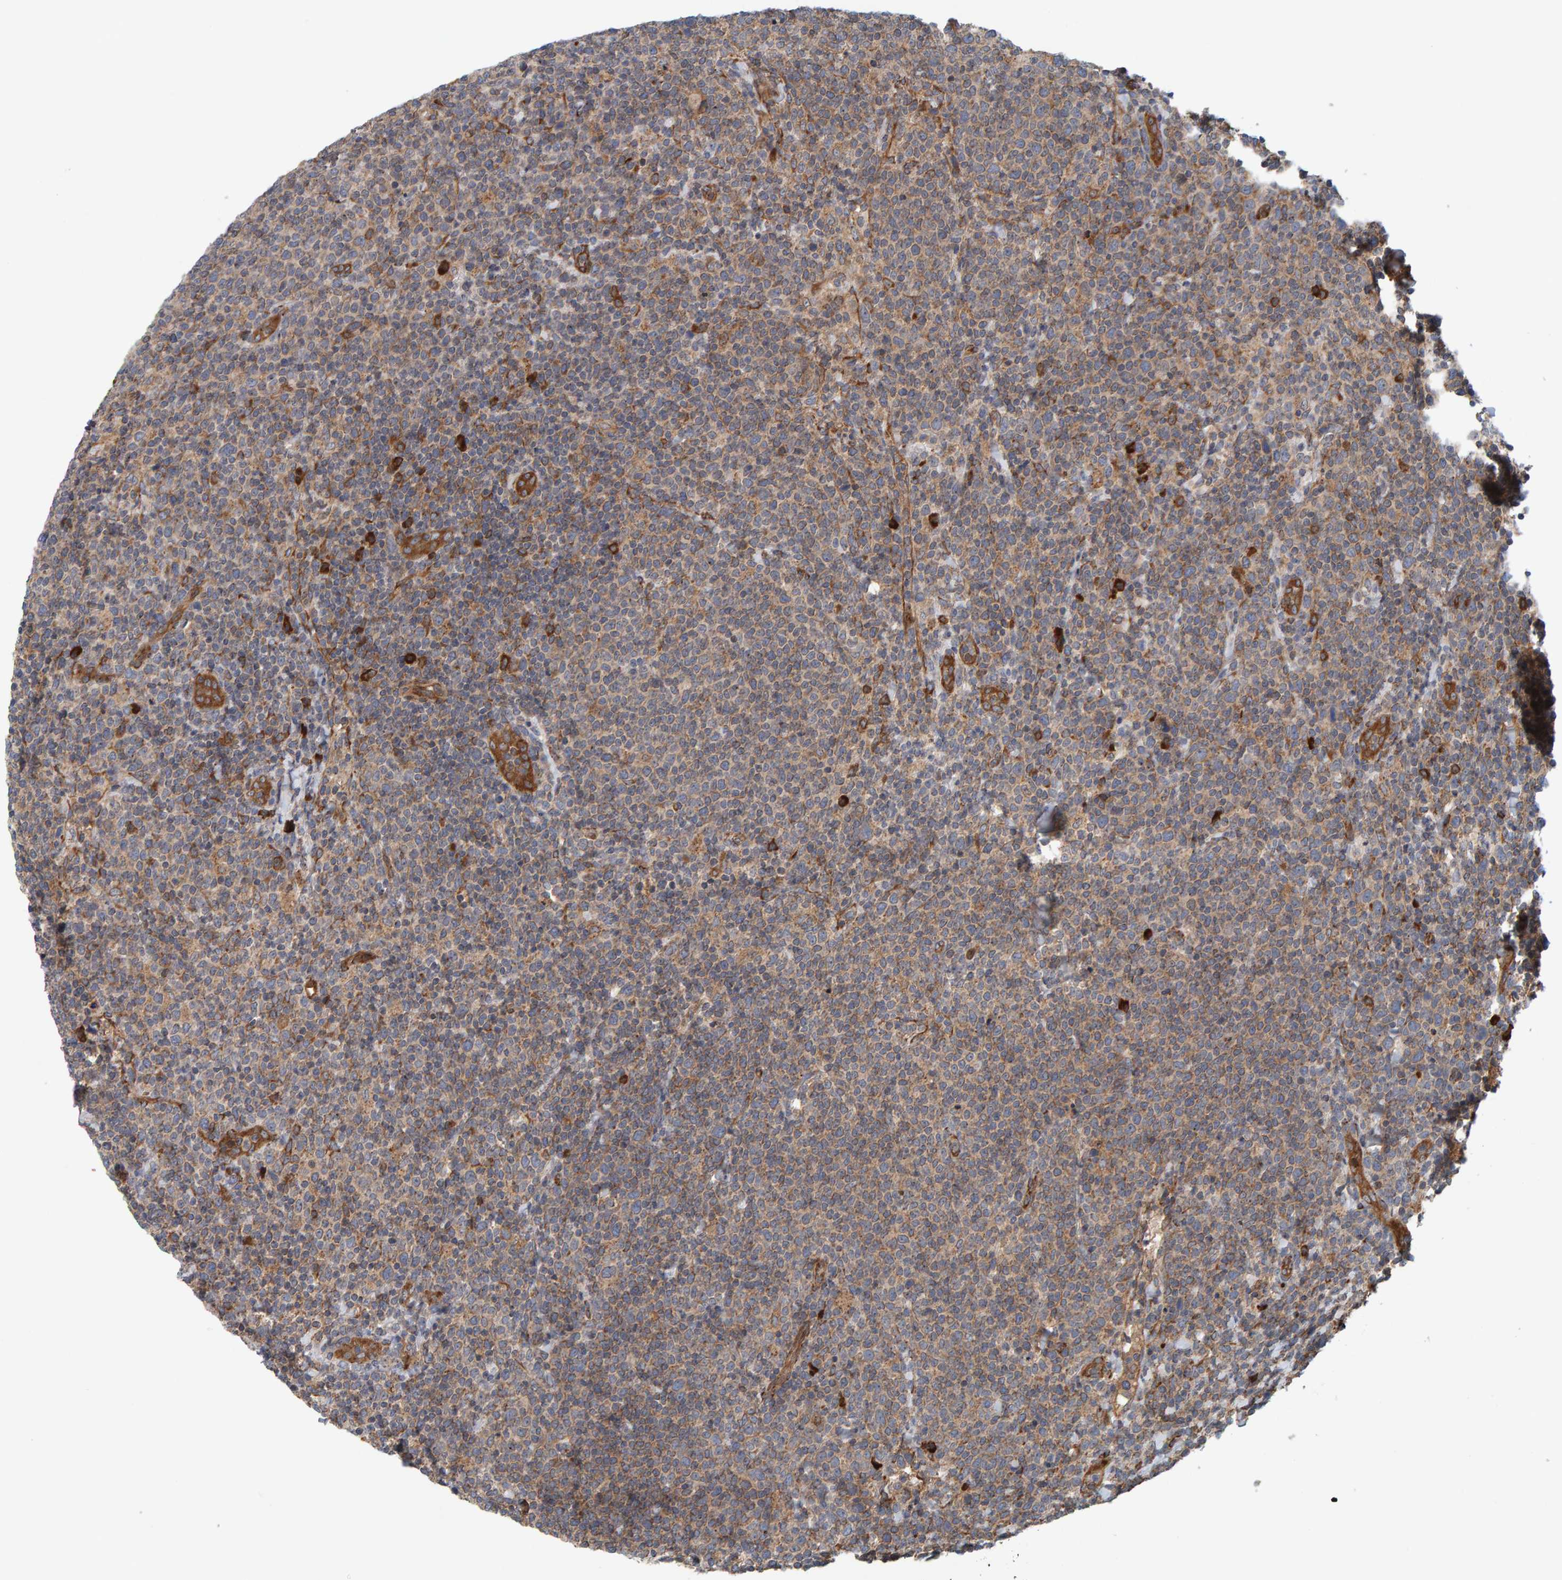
{"staining": {"intensity": "weak", "quantity": ">75%", "location": "cytoplasmic/membranous"}, "tissue": "lymphoma", "cell_type": "Tumor cells", "image_type": "cancer", "snomed": [{"axis": "morphology", "description": "Malignant lymphoma, non-Hodgkin's type, High grade"}, {"axis": "topography", "description": "Lymph node"}], "caption": "Immunohistochemical staining of high-grade malignant lymphoma, non-Hodgkin's type reveals weak cytoplasmic/membranous protein expression in about >75% of tumor cells. The protein is stained brown, and the nuclei are stained in blue (DAB (3,3'-diaminobenzidine) IHC with brightfield microscopy, high magnification).", "gene": "BAIAP2", "patient": {"sex": "male", "age": 61}}